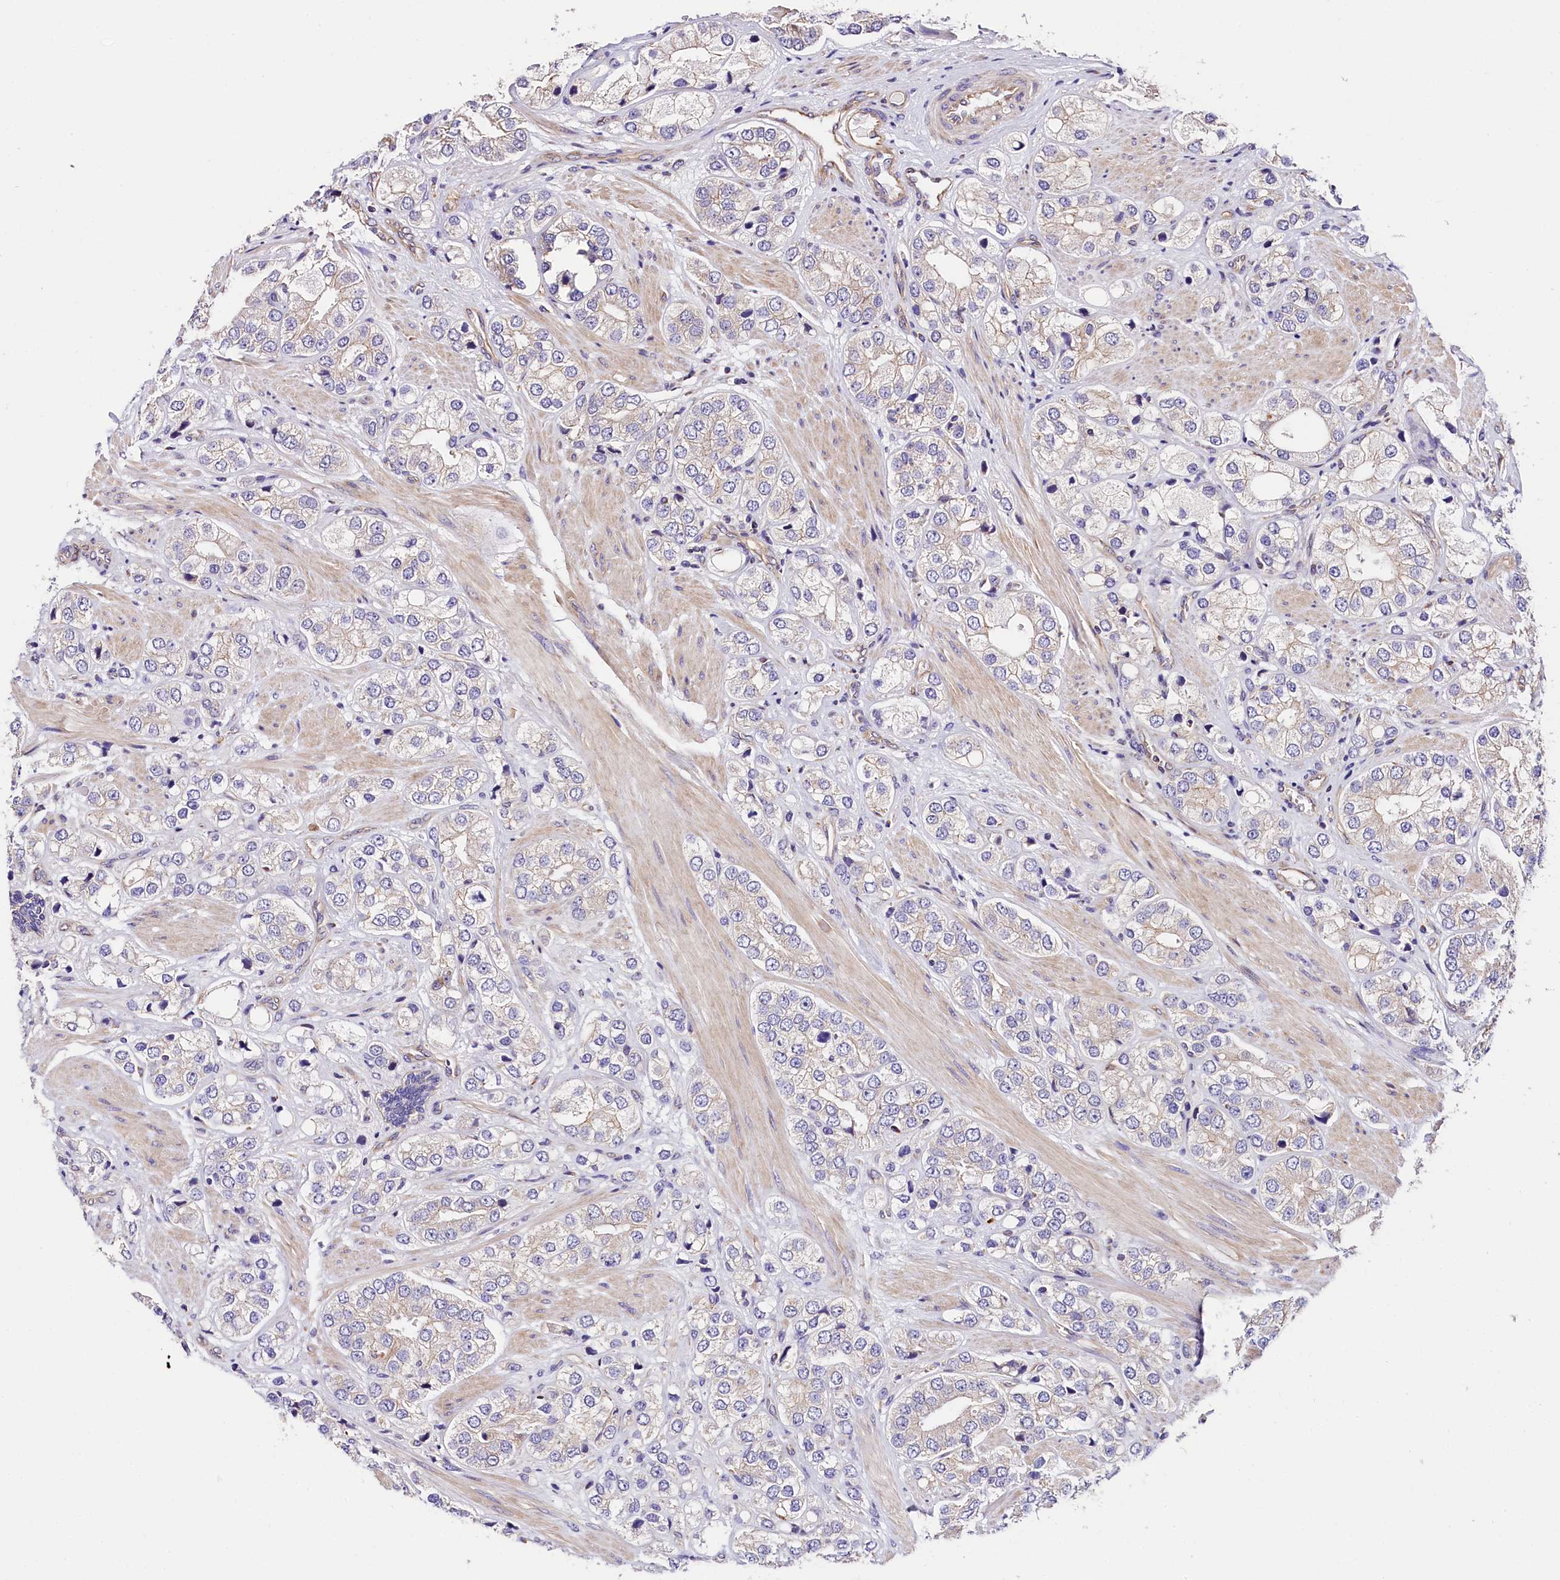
{"staining": {"intensity": "negative", "quantity": "none", "location": "none"}, "tissue": "prostate cancer", "cell_type": "Tumor cells", "image_type": "cancer", "snomed": [{"axis": "morphology", "description": "Adenocarcinoma, High grade"}, {"axis": "topography", "description": "Prostate"}], "caption": "High magnification brightfield microscopy of high-grade adenocarcinoma (prostate) stained with DAB (3,3'-diaminobenzidine) (brown) and counterstained with hematoxylin (blue): tumor cells show no significant staining.", "gene": "ACAA2", "patient": {"sex": "male", "age": 50}}